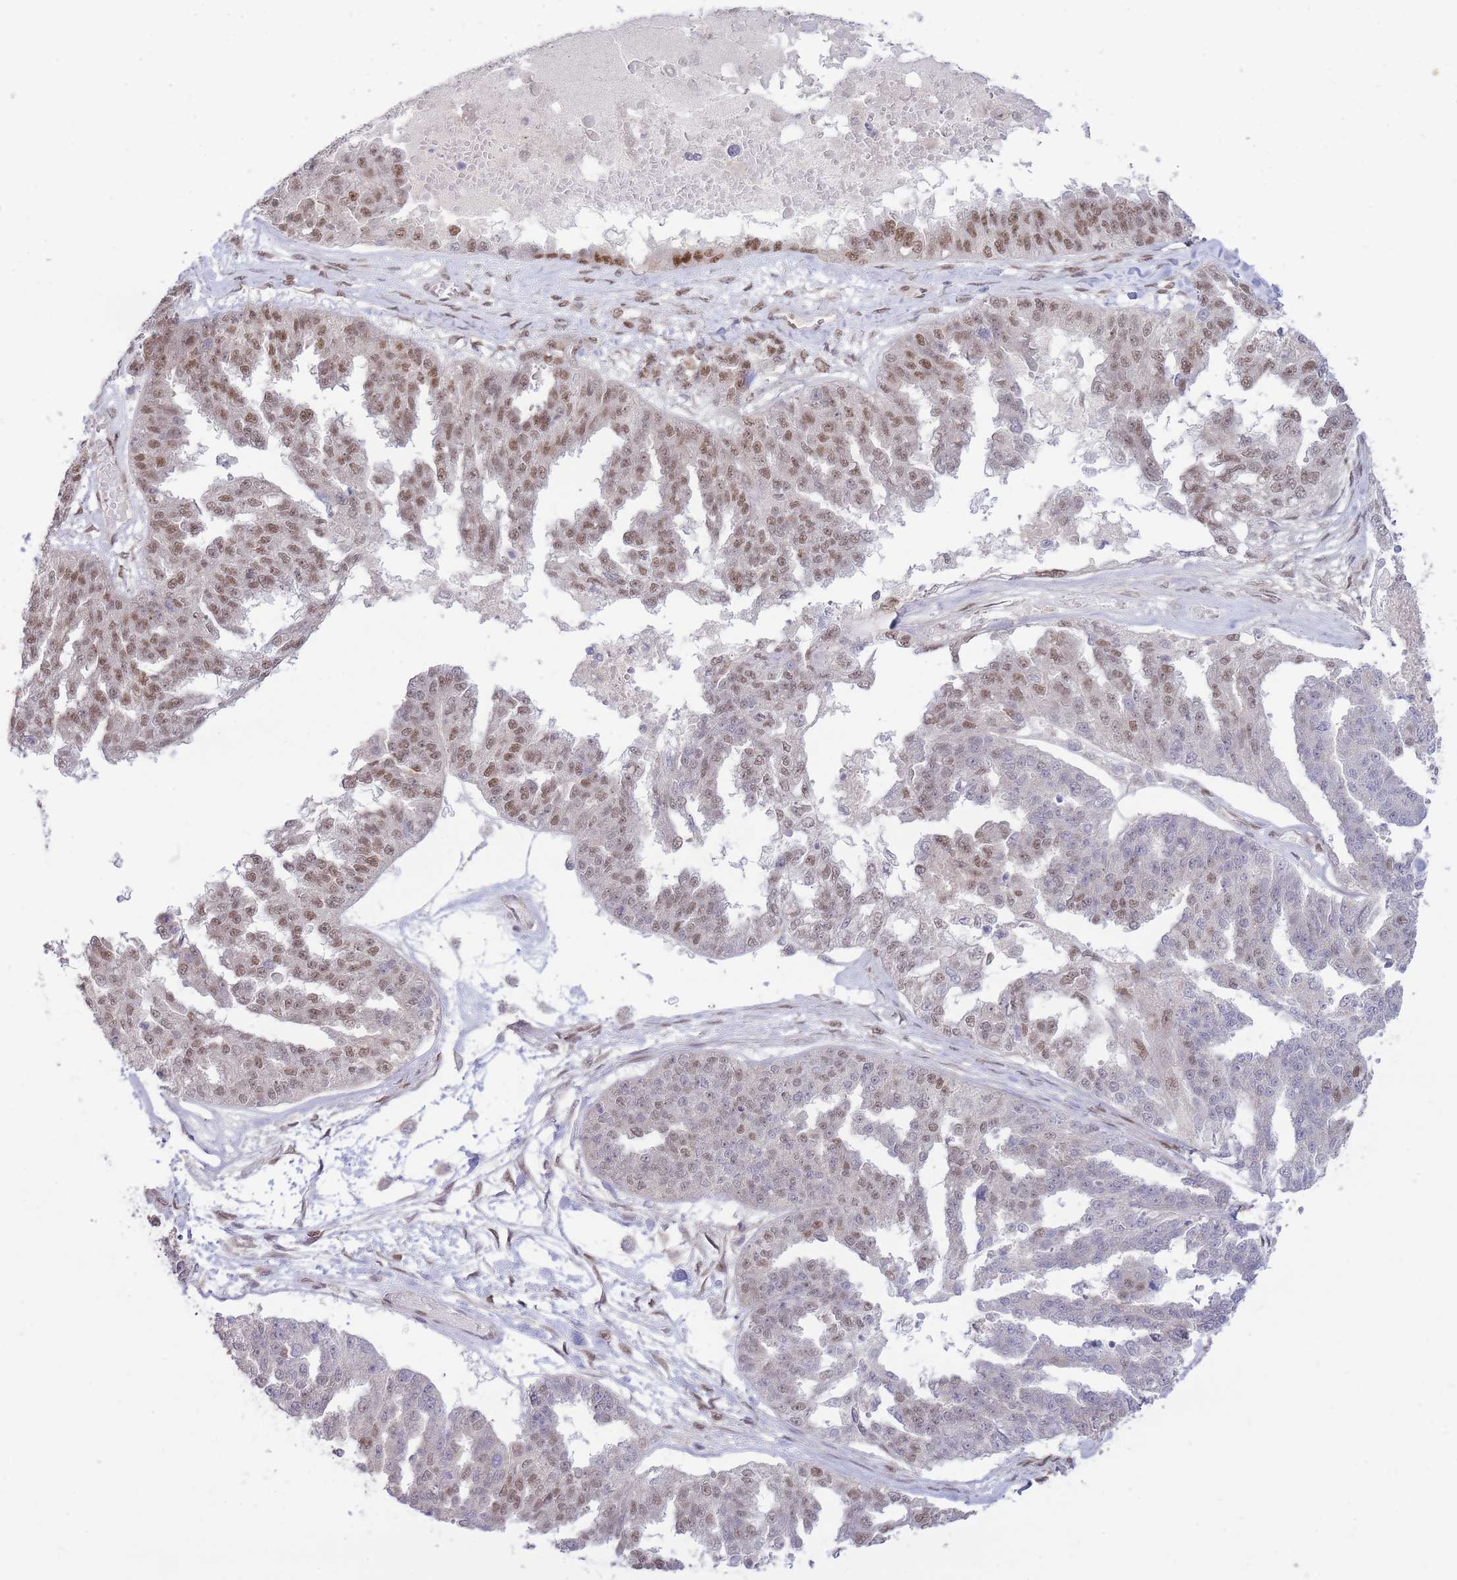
{"staining": {"intensity": "moderate", "quantity": "25%-75%", "location": "nuclear"}, "tissue": "ovarian cancer", "cell_type": "Tumor cells", "image_type": "cancer", "snomed": [{"axis": "morphology", "description": "Cystadenocarcinoma, serous, NOS"}, {"axis": "topography", "description": "Ovary"}], "caption": "Ovarian cancer stained for a protein (brown) demonstrates moderate nuclear positive positivity in approximately 25%-75% of tumor cells.", "gene": "CARD8", "patient": {"sex": "female", "age": 58}}